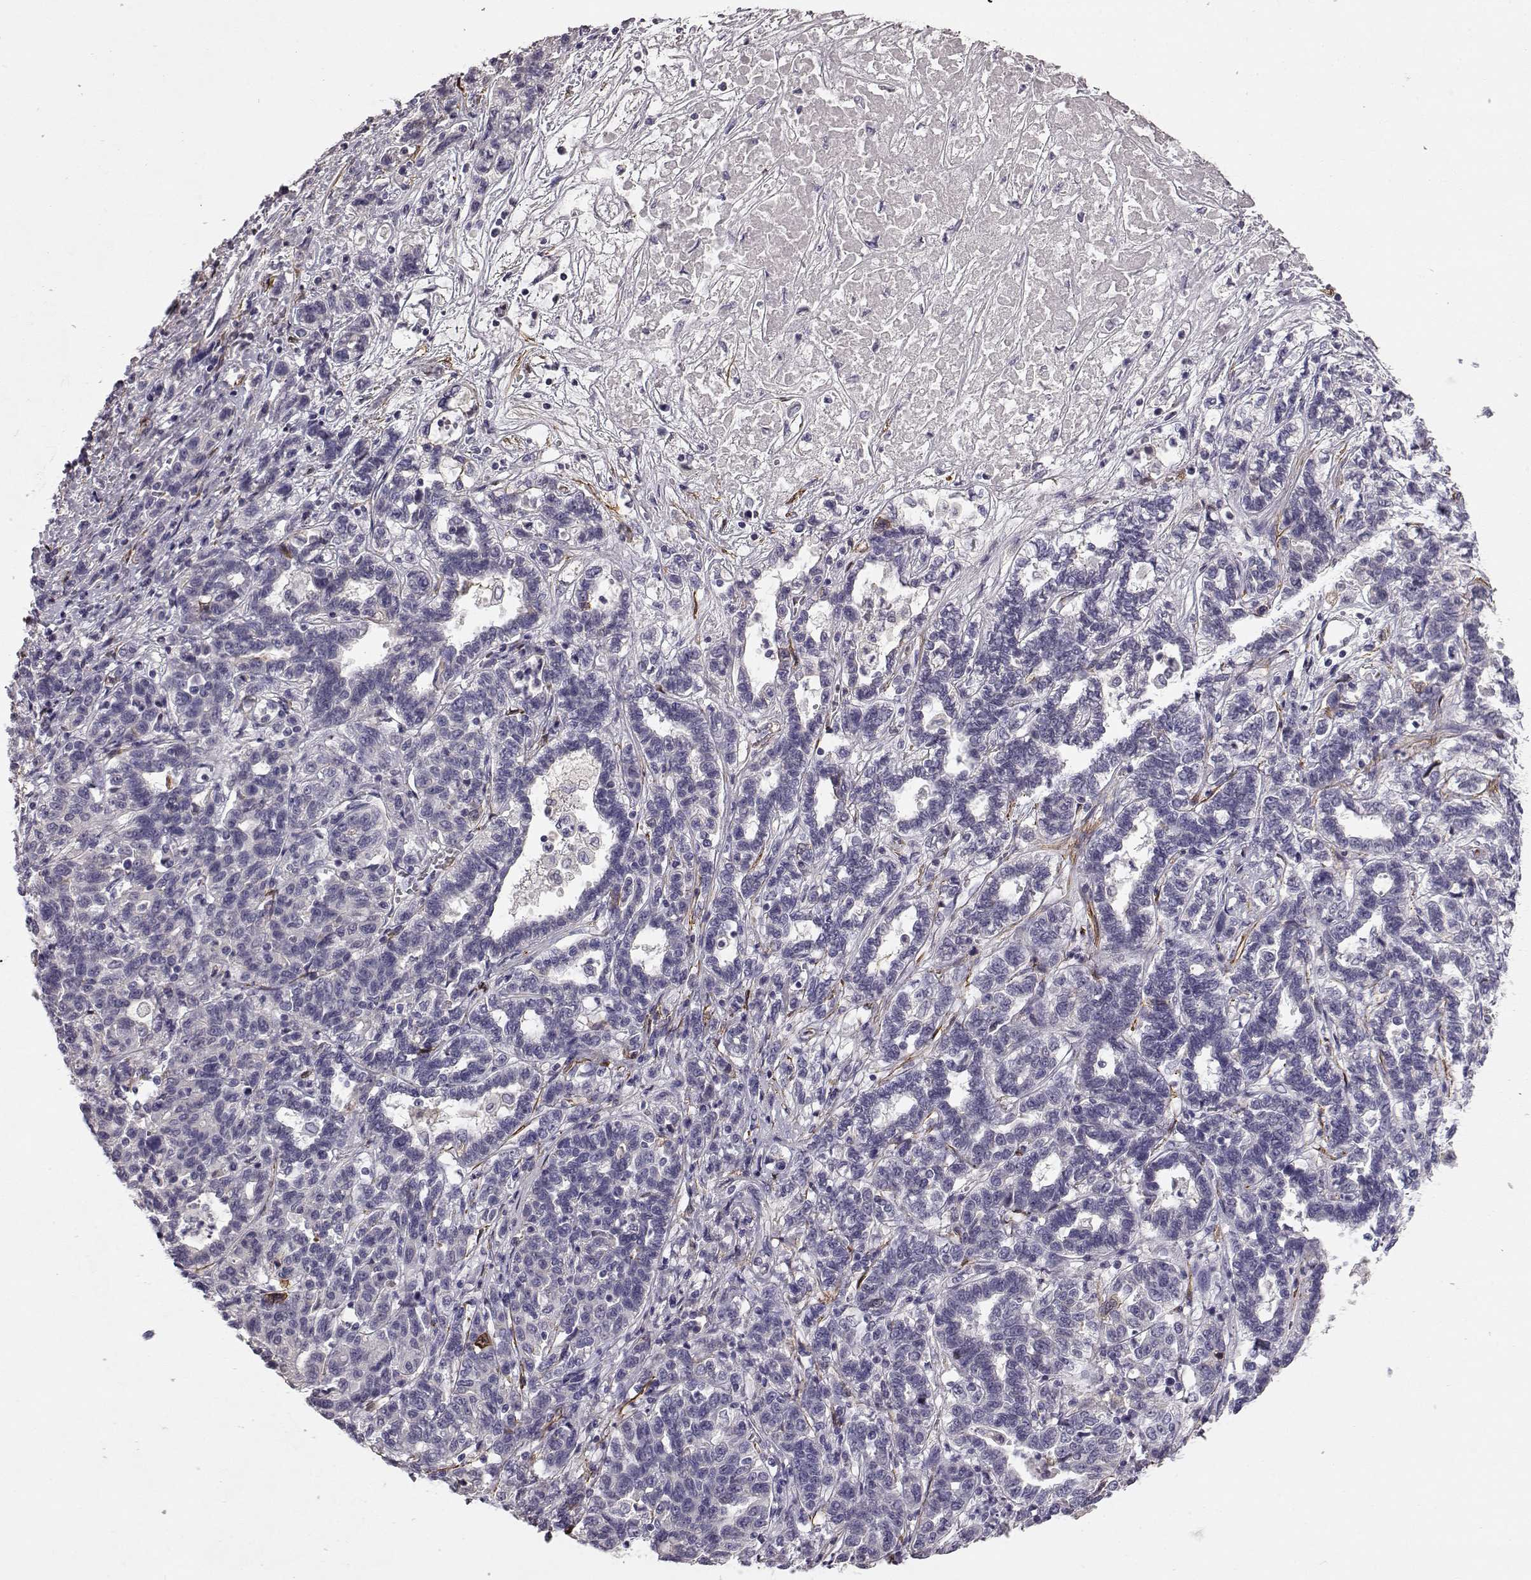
{"staining": {"intensity": "negative", "quantity": "none", "location": "none"}, "tissue": "liver cancer", "cell_type": "Tumor cells", "image_type": "cancer", "snomed": [{"axis": "morphology", "description": "Adenocarcinoma, NOS"}, {"axis": "morphology", "description": "Cholangiocarcinoma"}, {"axis": "topography", "description": "Liver"}], "caption": "Immunohistochemical staining of adenocarcinoma (liver) shows no significant positivity in tumor cells.", "gene": "KRT85", "patient": {"sex": "male", "age": 64}}